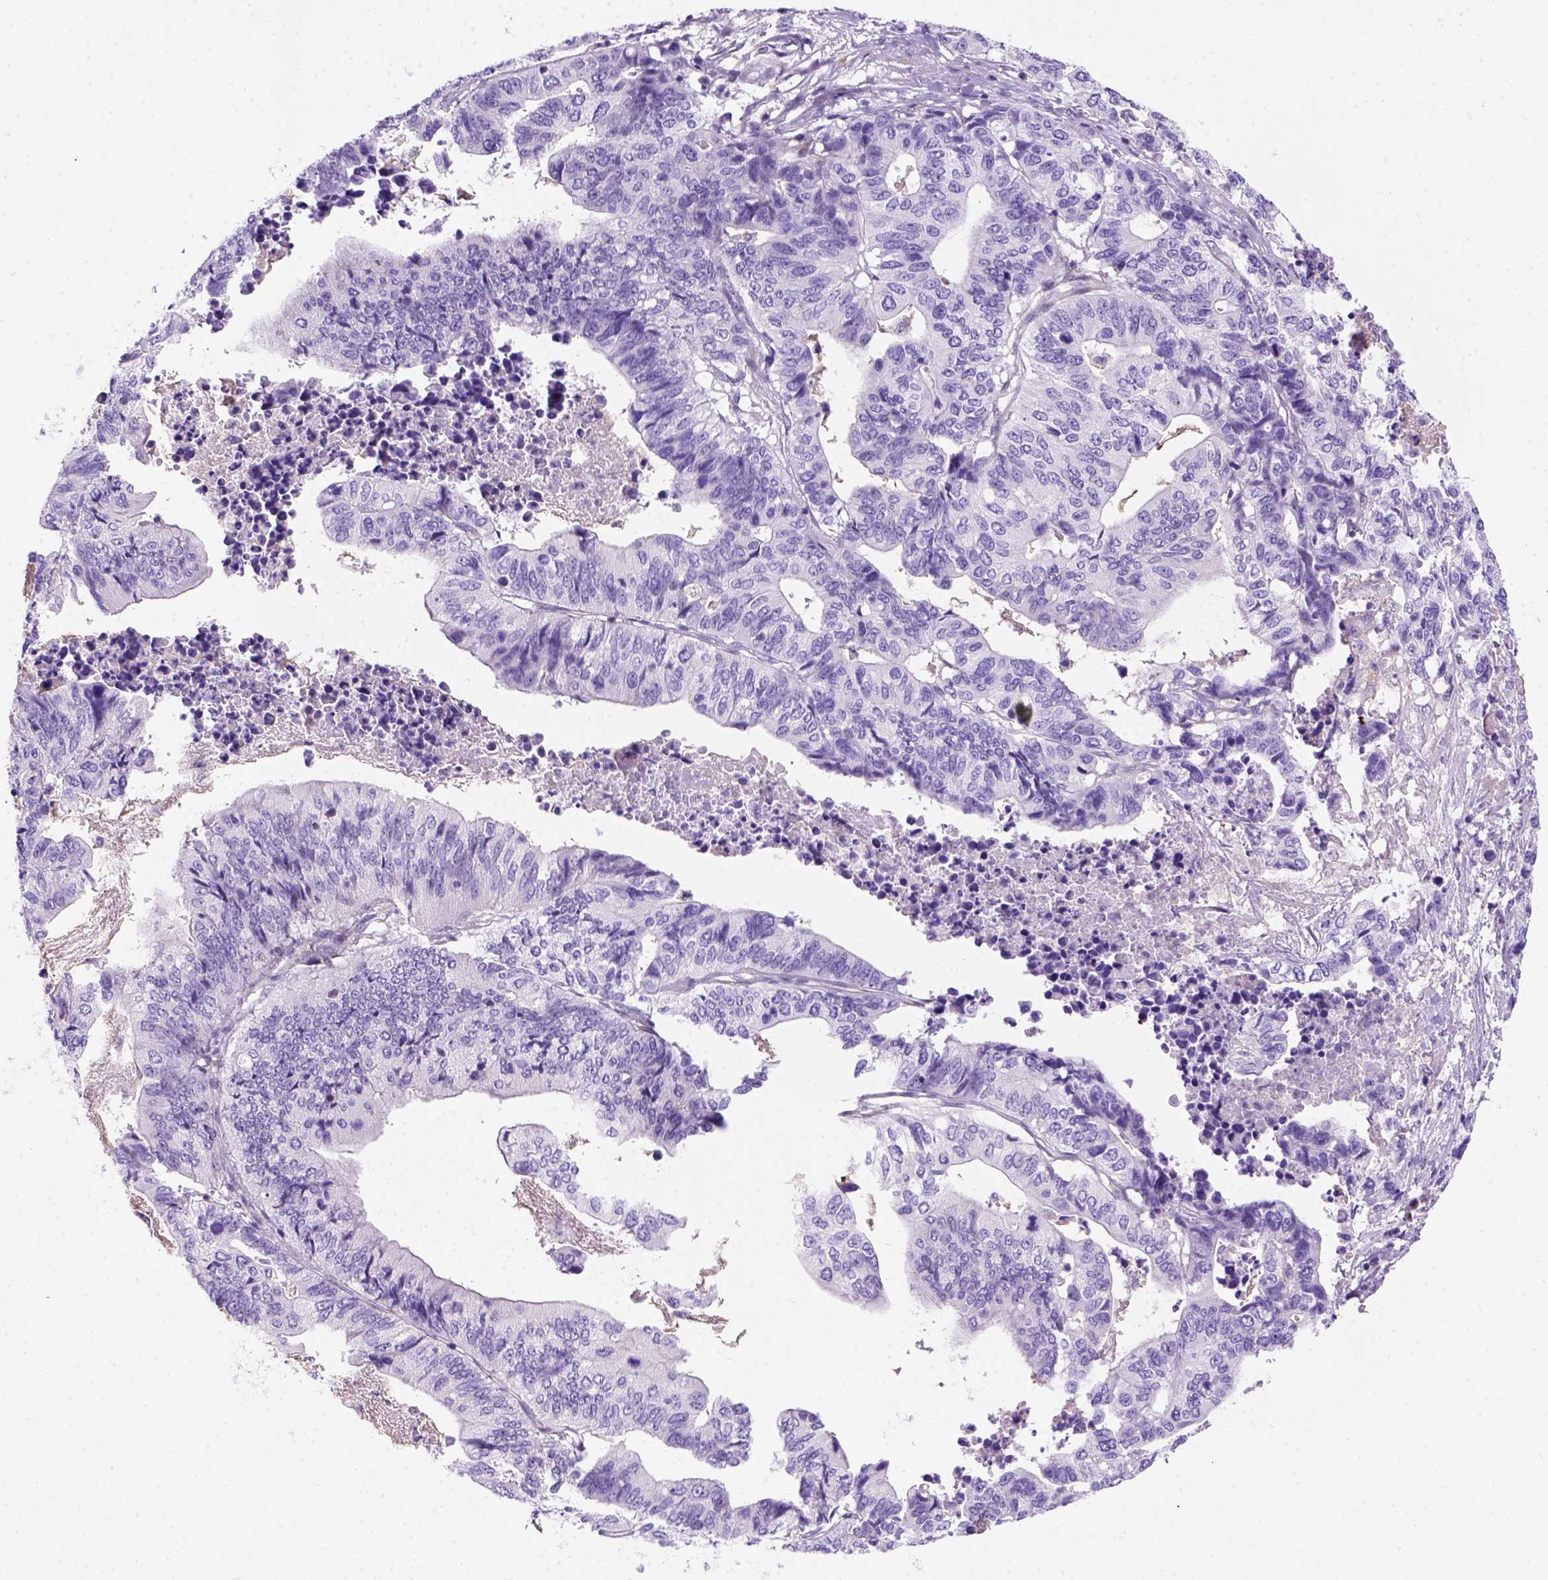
{"staining": {"intensity": "negative", "quantity": "none", "location": "none"}, "tissue": "stomach cancer", "cell_type": "Tumor cells", "image_type": "cancer", "snomed": [{"axis": "morphology", "description": "Adenocarcinoma, NOS"}, {"axis": "topography", "description": "Stomach, upper"}], "caption": "Human stomach cancer stained for a protein using immunohistochemistry (IHC) exhibits no staining in tumor cells.", "gene": "MGMT", "patient": {"sex": "female", "age": 67}}